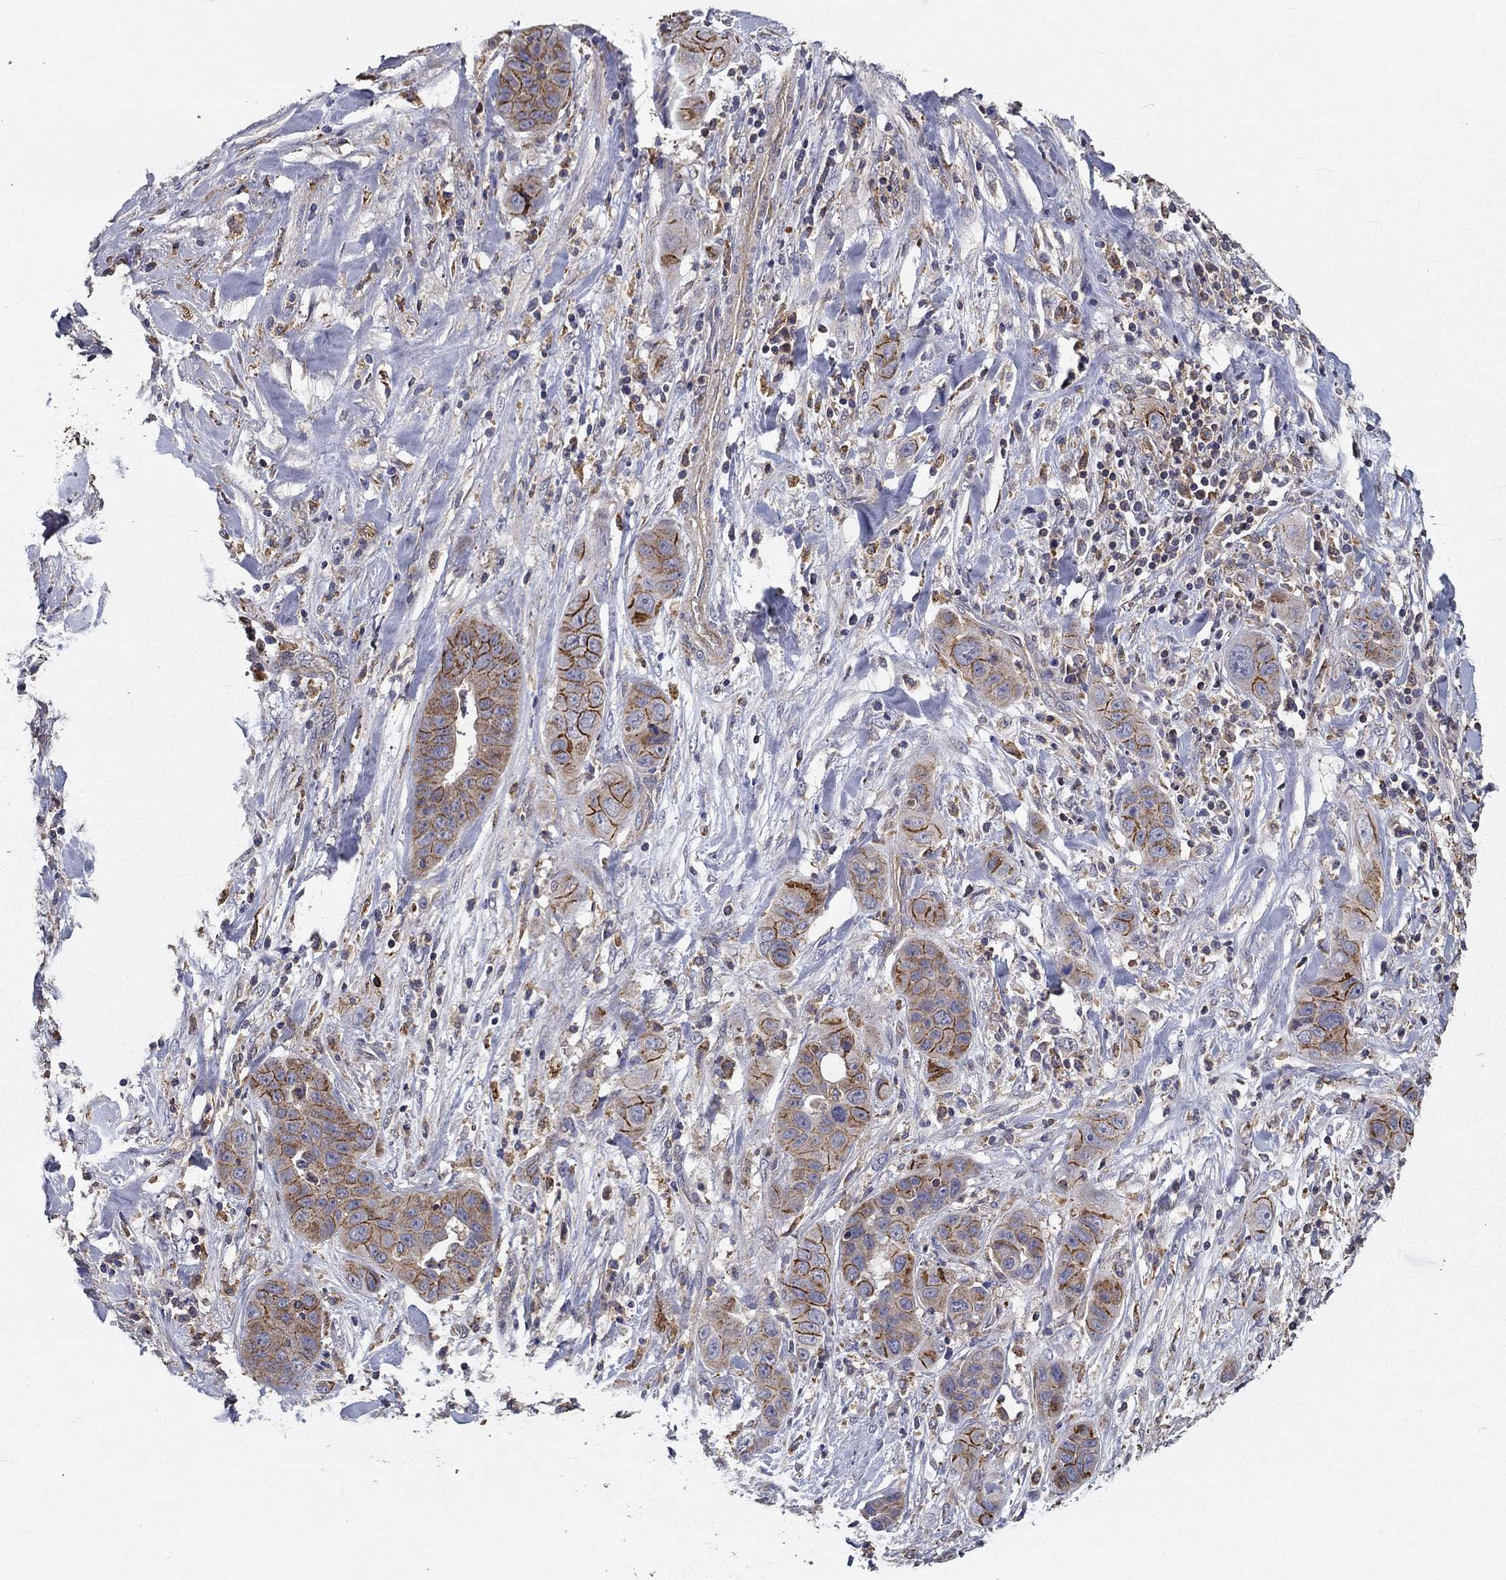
{"staining": {"intensity": "strong", "quantity": "<25%", "location": "cytoplasmic/membranous"}, "tissue": "liver cancer", "cell_type": "Tumor cells", "image_type": "cancer", "snomed": [{"axis": "morphology", "description": "Cholangiocarcinoma"}, {"axis": "topography", "description": "Liver"}], "caption": "Immunohistochemical staining of liver cancer displays medium levels of strong cytoplasmic/membranous protein positivity in approximately <25% of tumor cells.", "gene": "ALDH4A1", "patient": {"sex": "female", "age": 52}}